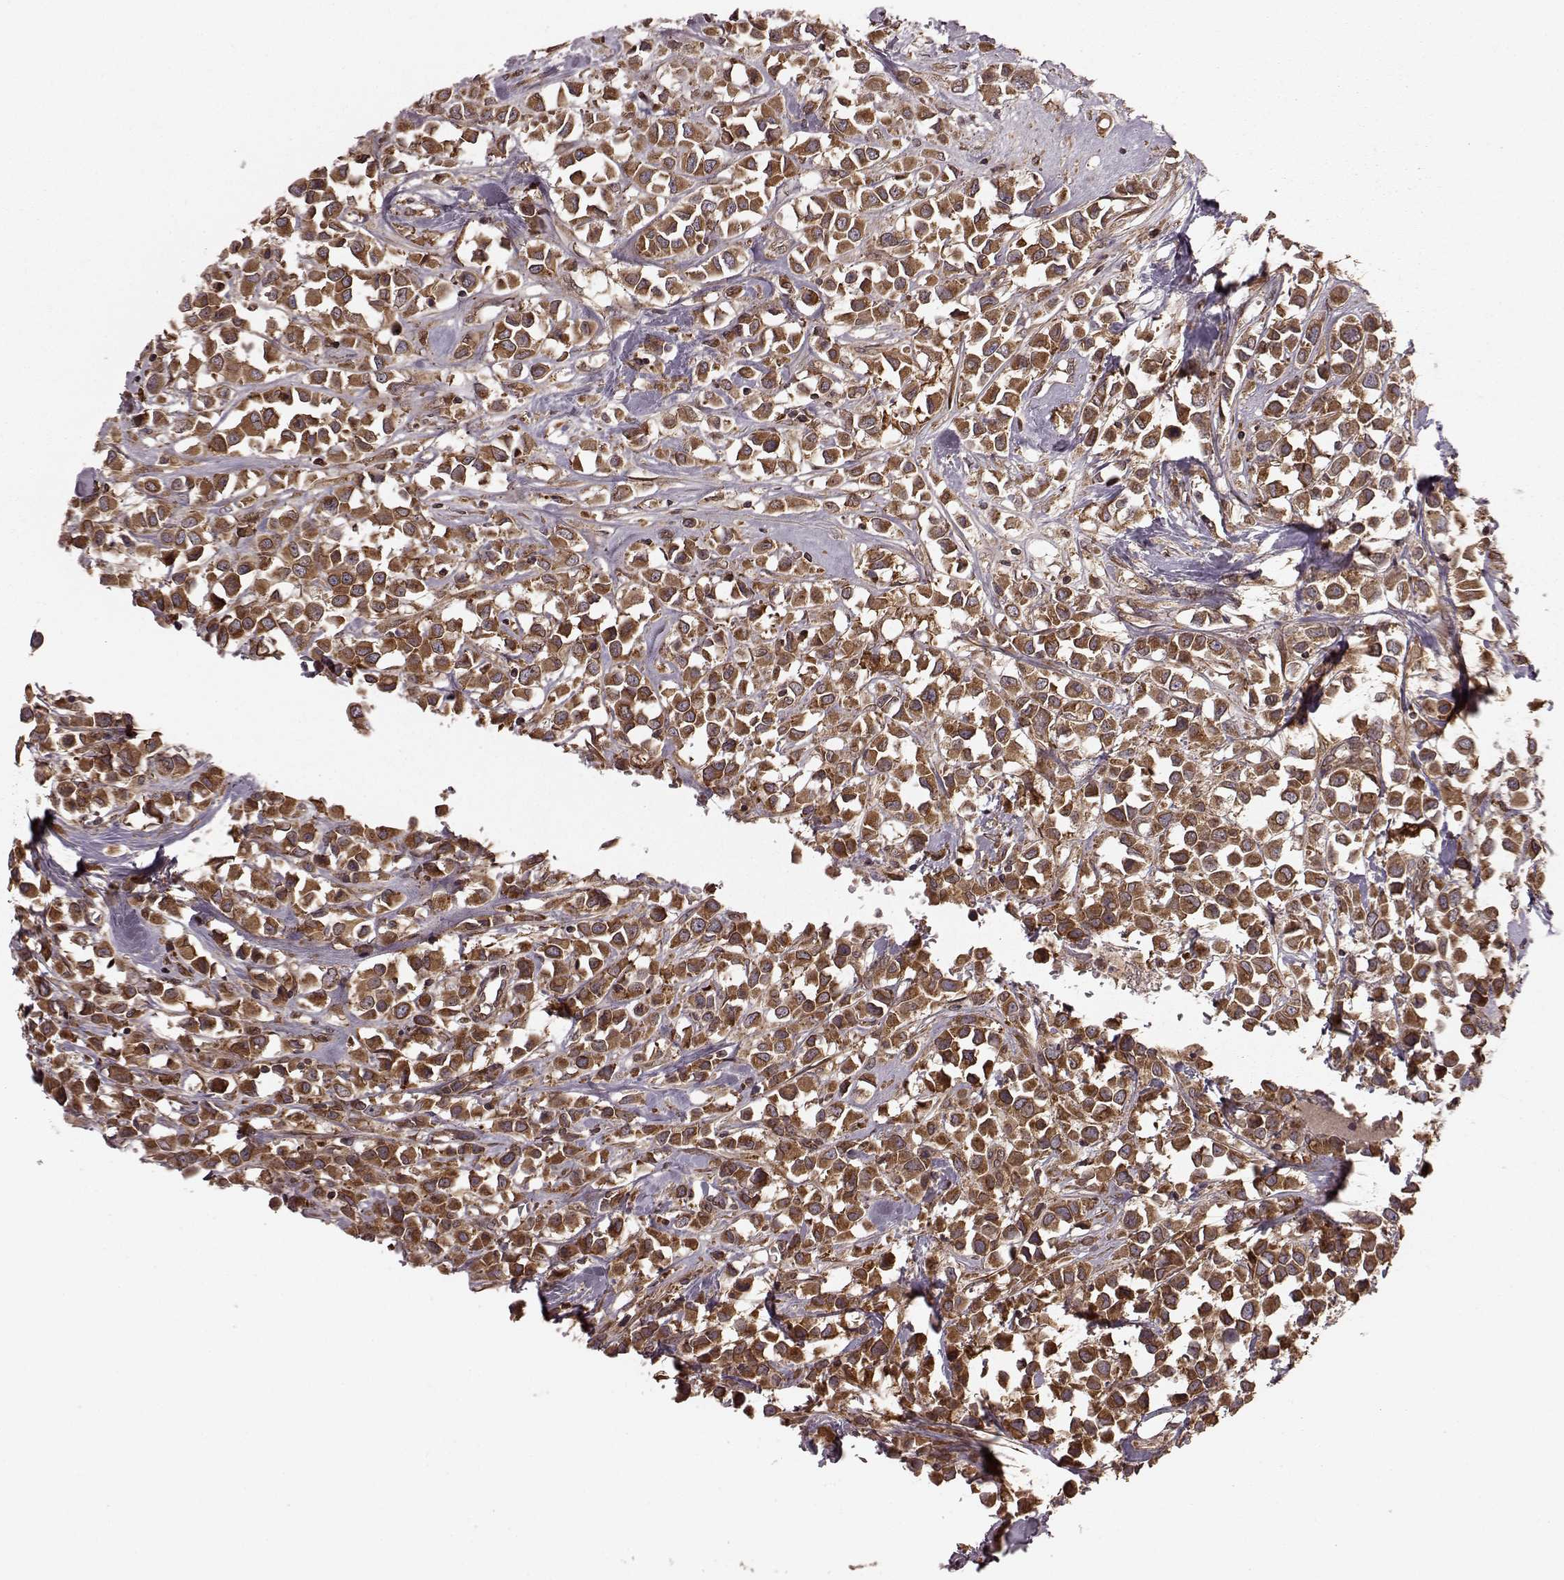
{"staining": {"intensity": "strong", "quantity": ">75%", "location": "cytoplasmic/membranous"}, "tissue": "breast cancer", "cell_type": "Tumor cells", "image_type": "cancer", "snomed": [{"axis": "morphology", "description": "Duct carcinoma"}, {"axis": "topography", "description": "Breast"}], "caption": "This histopathology image displays breast cancer stained with immunohistochemistry (IHC) to label a protein in brown. The cytoplasmic/membranous of tumor cells show strong positivity for the protein. Nuclei are counter-stained blue.", "gene": "AGPAT1", "patient": {"sex": "female", "age": 61}}